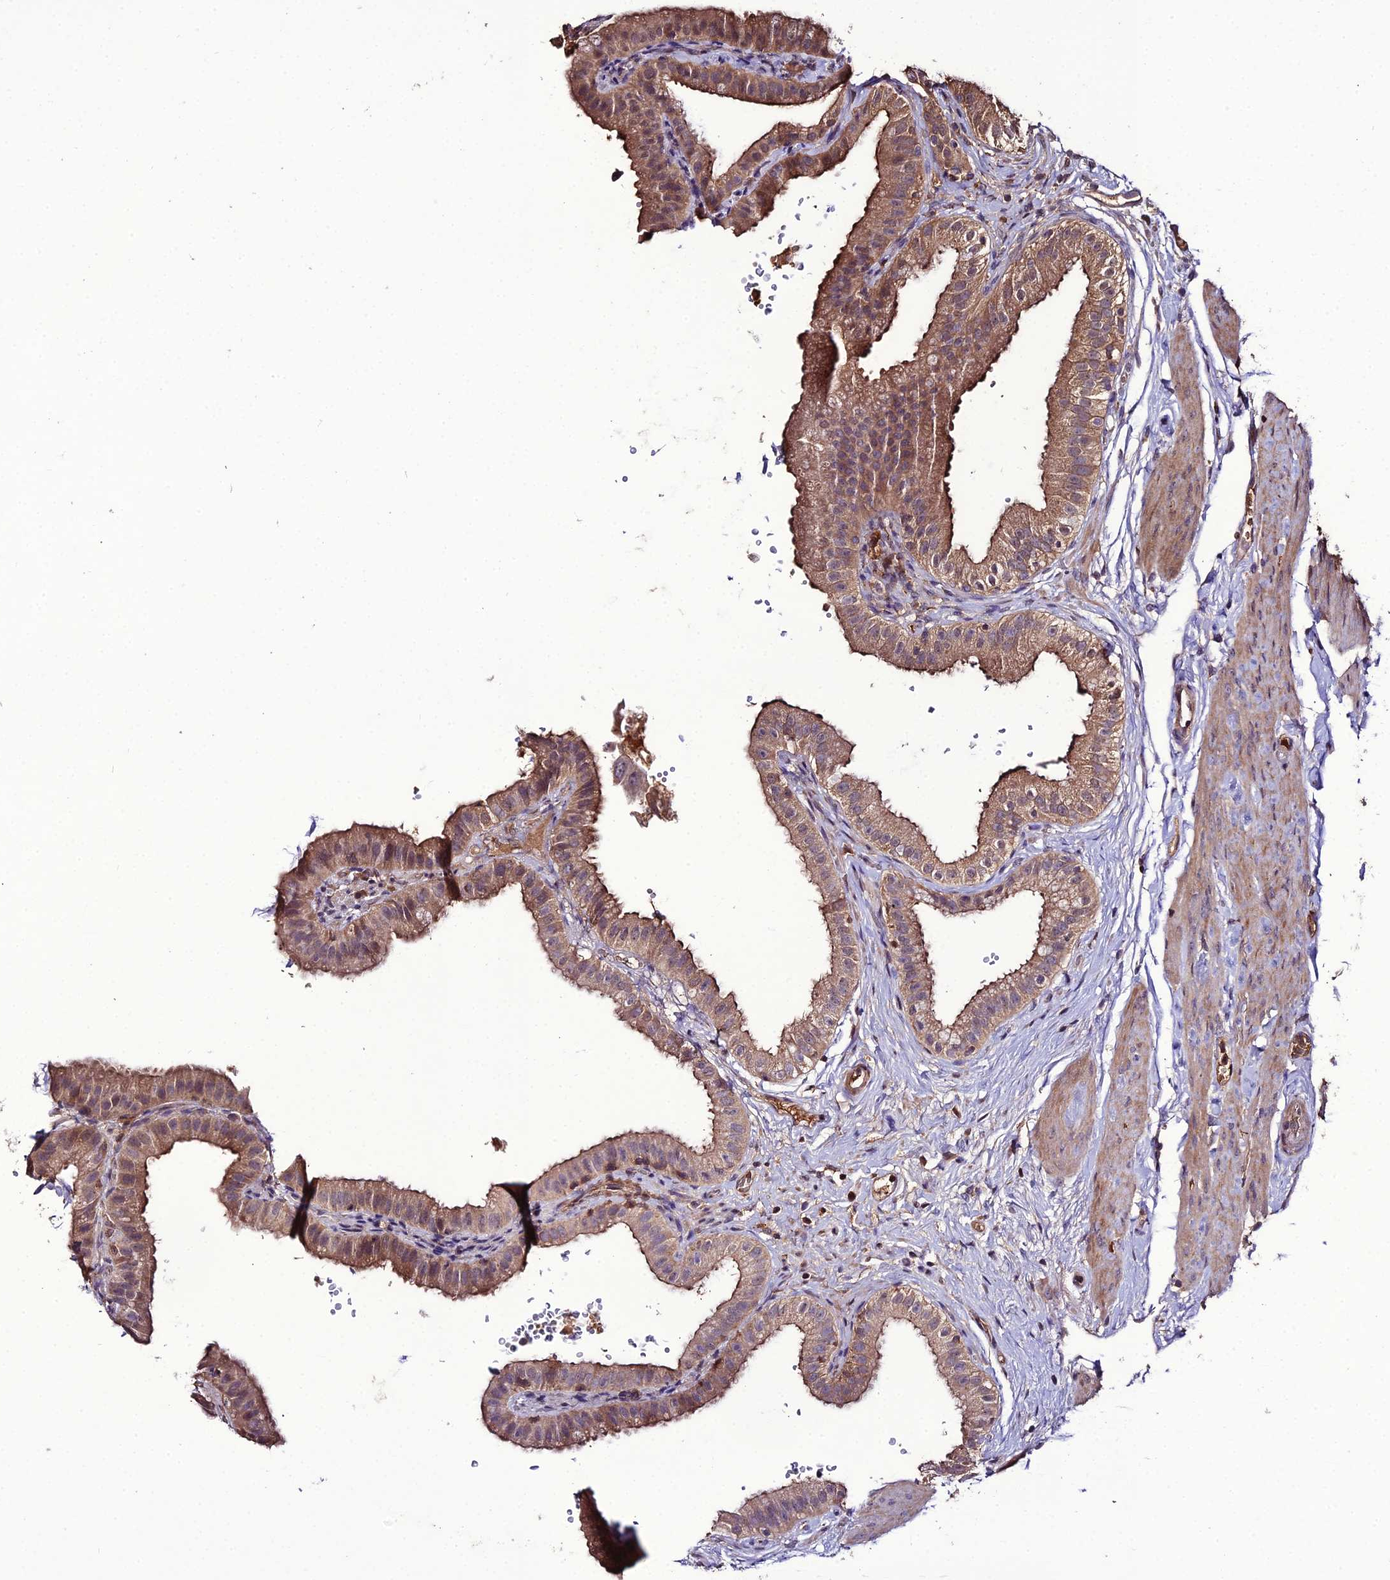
{"staining": {"intensity": "moderate", "quantity": ">75%", "location": "cytoplasmic/membranous"}, "tissue": "gallbladder", "cell_type": "Glandular cells", "image_type": "normal", "snomed": [{"axis": "morphology", "description": "Normal tissue, NOS"}, {"axis": "topography", "description": "Gallbladder"}], "caption": "Protein expression analysis of normal human gallbladder reveals moderate cytoplasmic/membranous staining in about >75% of glandular cells.", "gene": "KCTD16", "patient": {"sex": "female", "age": 61}}